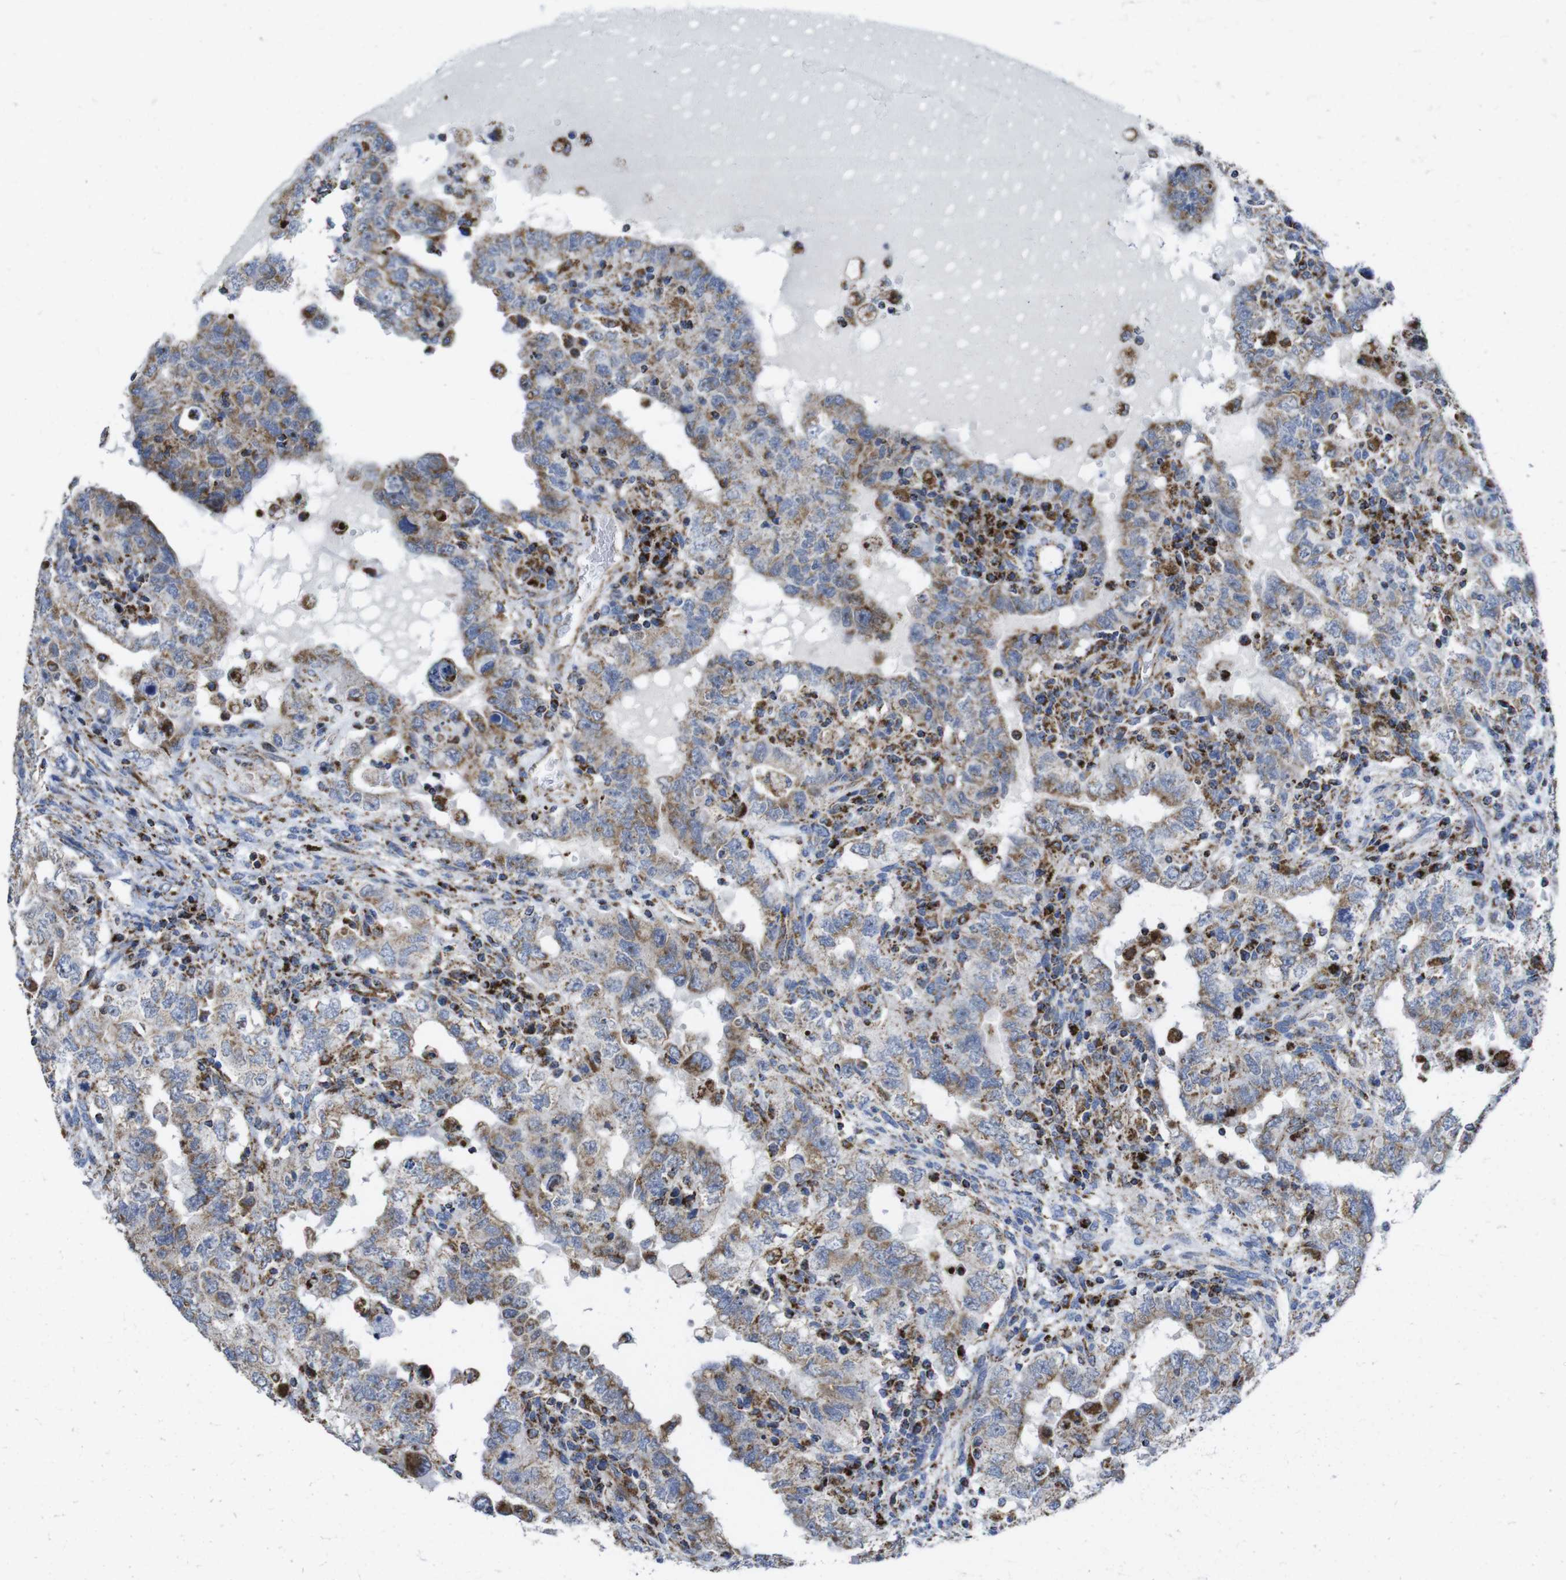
{"staining": {"intensity": "moderate", "quantity": "25%-75%", "location": "cytoplasmic/membranous"}, "tissue": "testis cancer", "cell_type": "Tumor cells", "image_type": "cancer", "snomed": [{"axis": "morphology", "description": "Carcinoma, Embryonal, NOS"}, {"axis": "topography", "description": "Testis"}], "caption": "A medium amount of moderate cytoplasmic/membranous expression is appreciated in approximately 25%-75% of tumor cells in testis embryonal carcinoma tissue.", "gene": "TMEM192", "patient": {"sex": "male", "age": 26}}